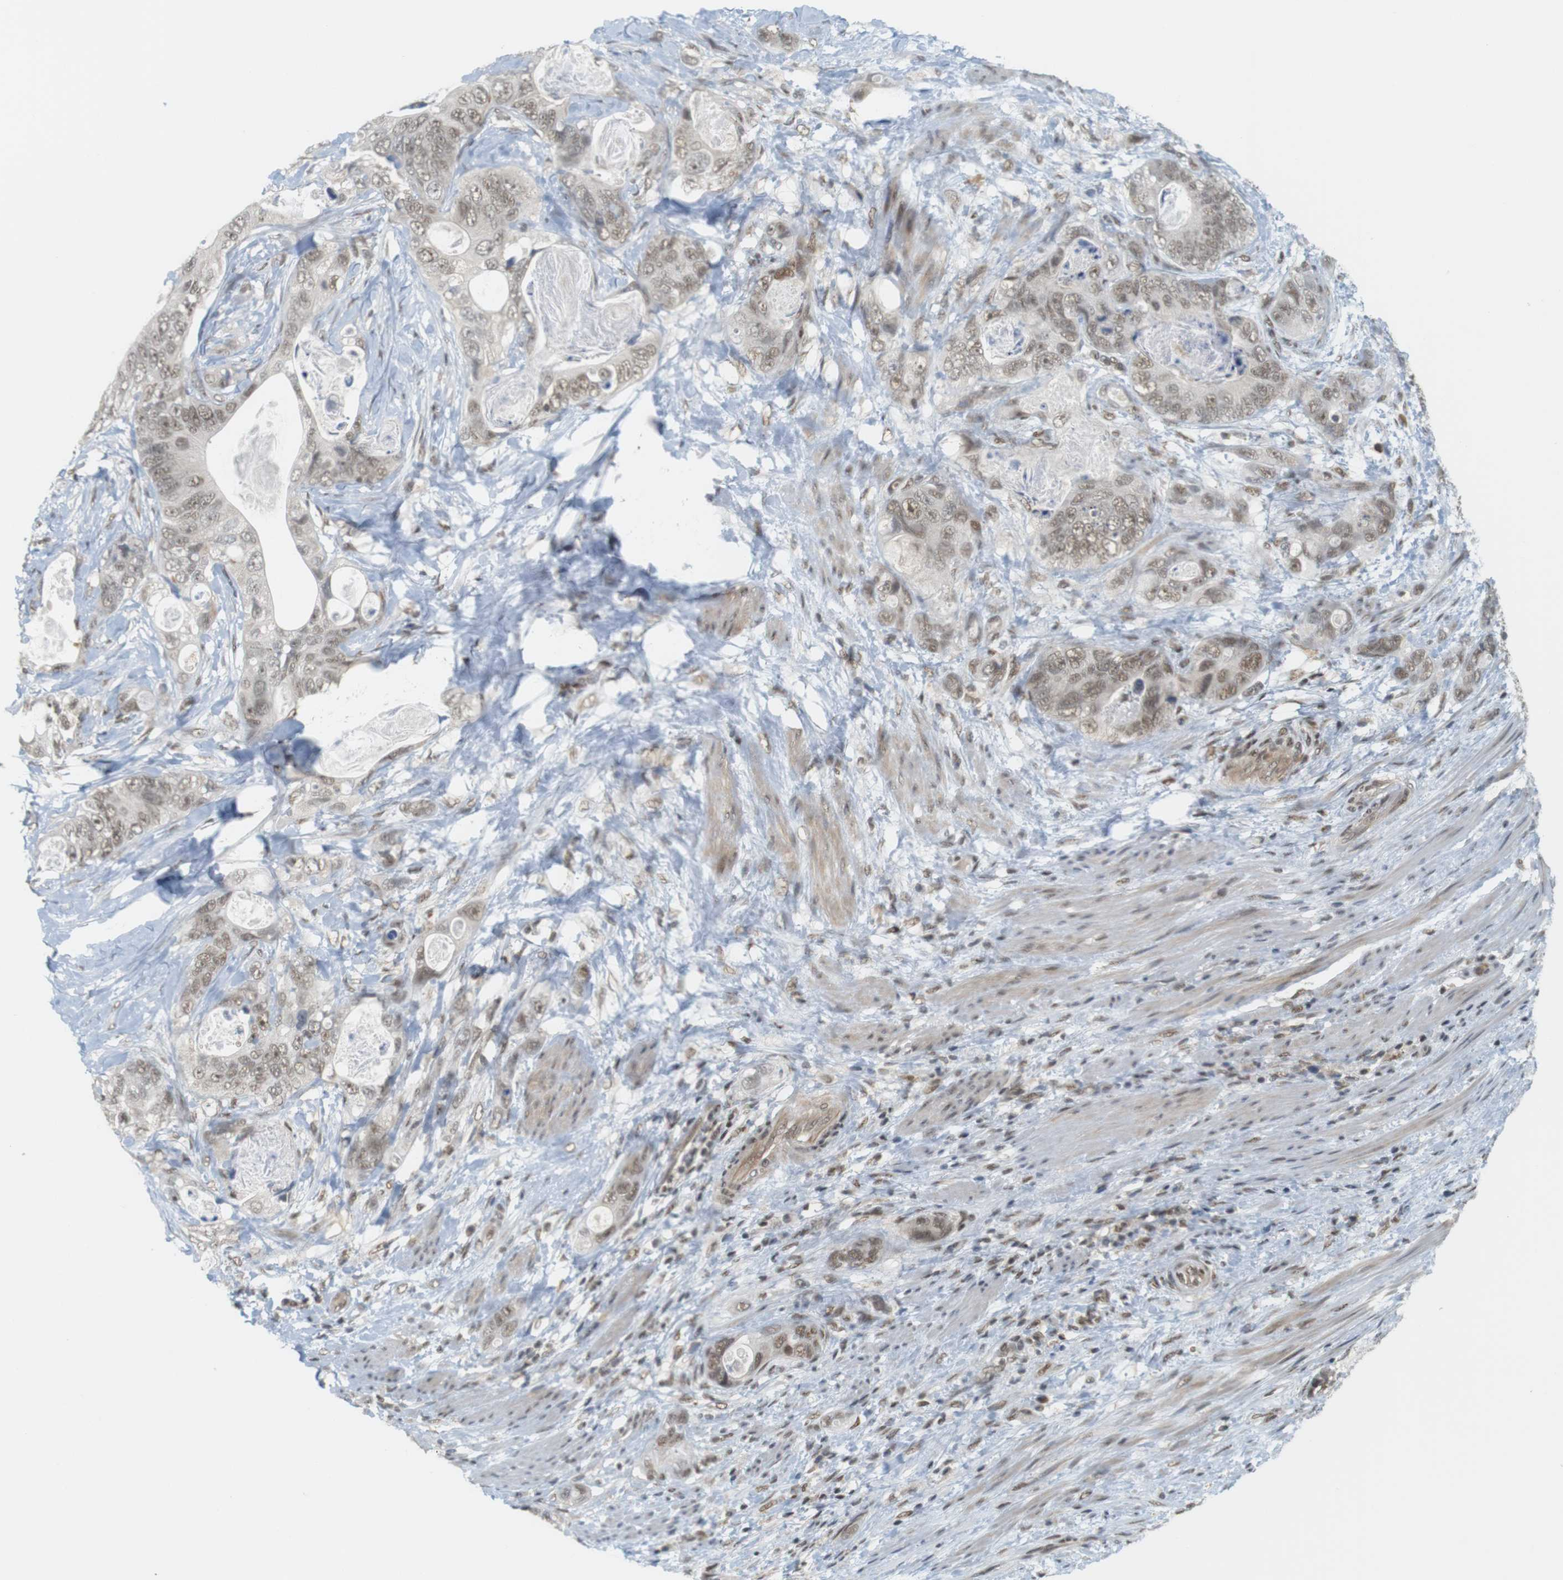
{"staining": {"intensity": "weak", "quantity": ">75%", "location": "cytoplasmic/membranous,nuclear"}, "tissue": "stomach cancer", "cell_type": "Tumor cells", "image_type": "cancer", "snomed": [{"axis": "morphology", "description": "Adenocarcinoma, NOS"}, {"axis": "topography", "description": "Stomach"}], "caption": "Protein staining demonstrates weak cytoplasmic/membranous and nuclear expression in approximately >75% of tumor cells in stomach cancer (adenocarcinoma).", "gene": "BRD4", "patient": {"sex": "female", "age": 89}}